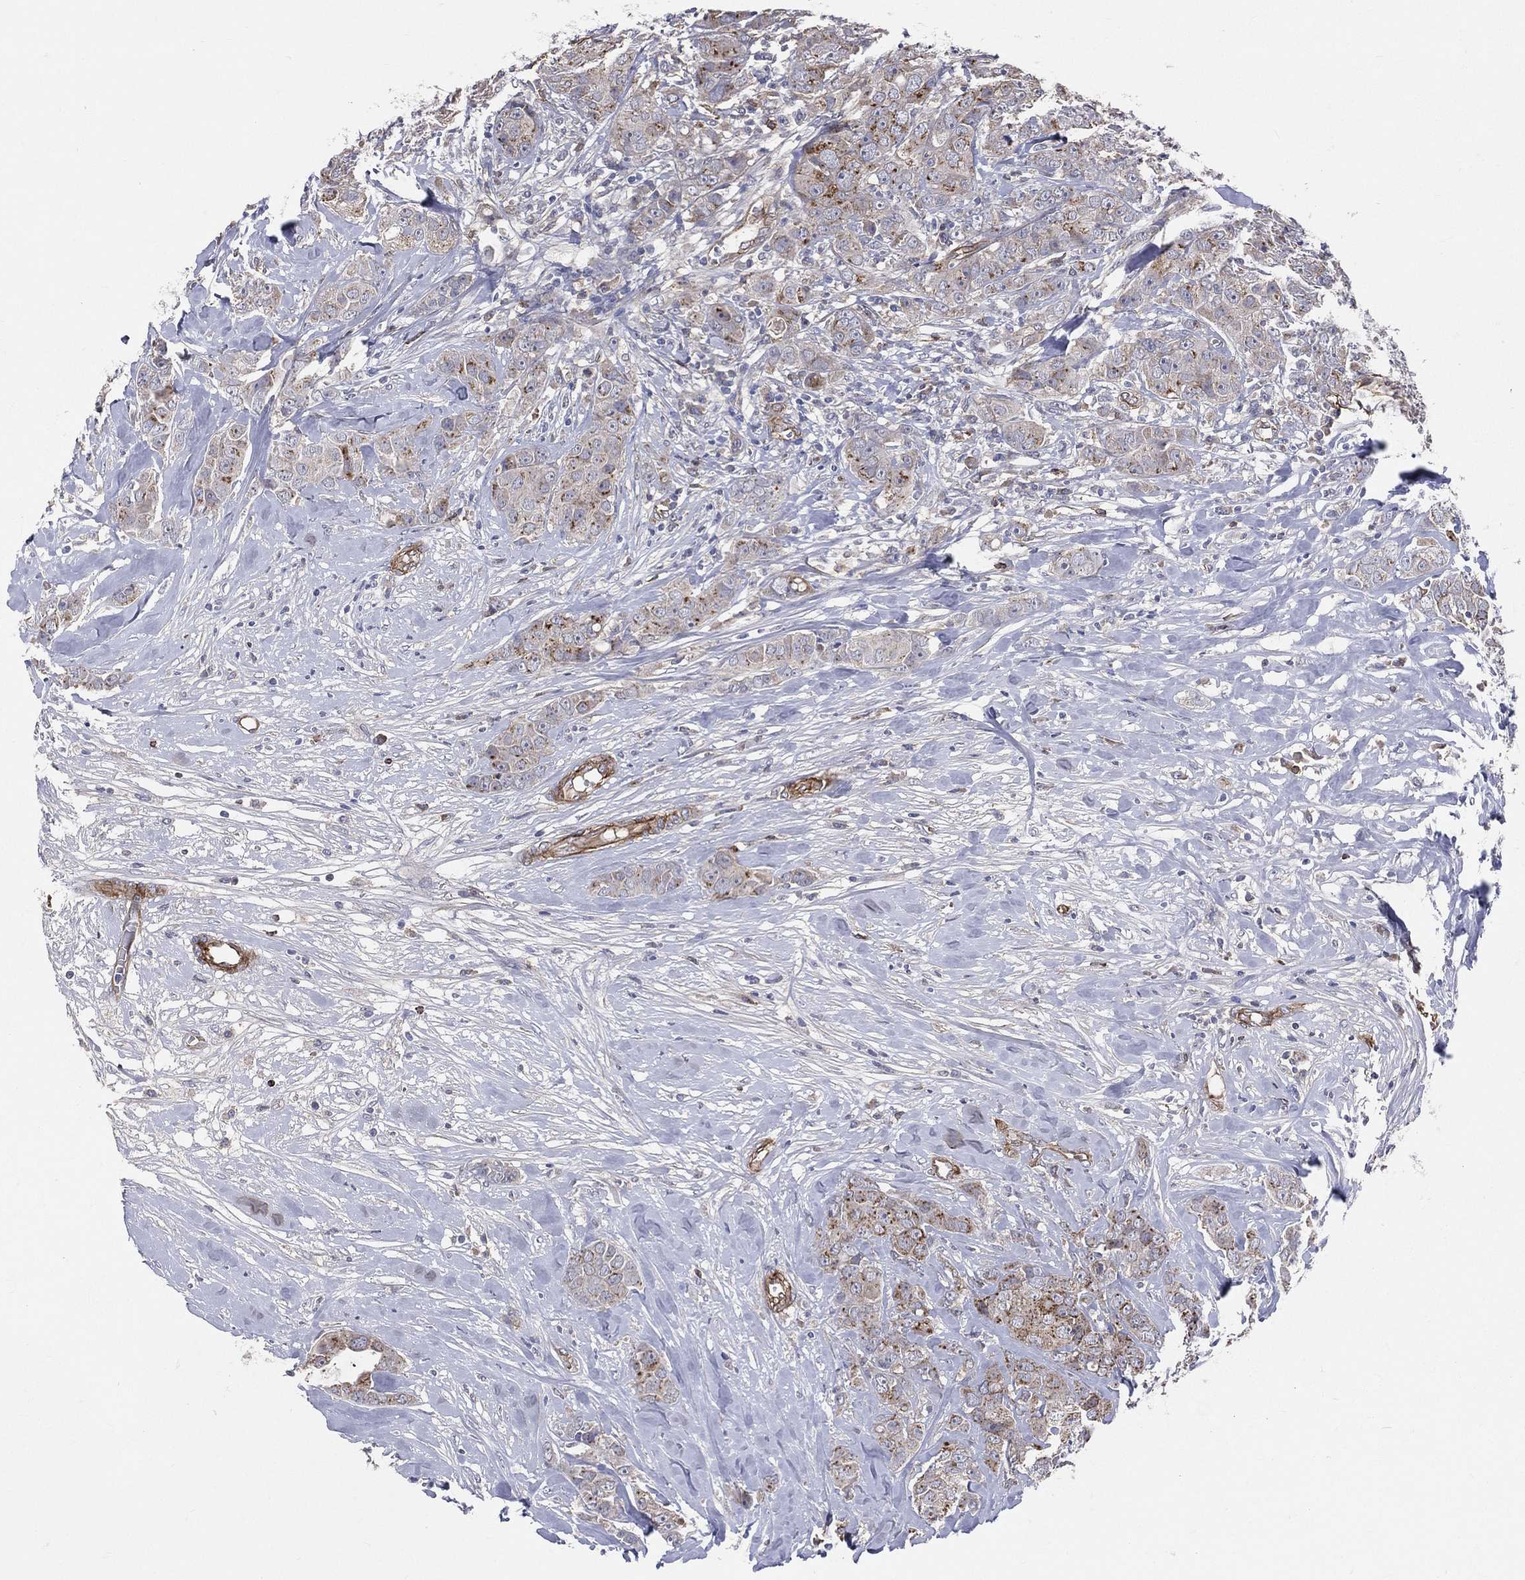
{"staining": {"intensity": "moderate", "quantity": "<25%", "location": "cytoplasmic/membranous"}, "tissue": "breast cancer", "cell_type": "Tumor cells", "image_type": "cancer", "snomed": [{"axis": "morphology", "description": "Duct carcinoma"}, {"axis": "topography", "description": "Breast"}], "caption": "Breast infiltrating ductal carcinoma tissue demonstrates moderate cytoplasmic/membranous expression in about <25% of tumor cells, visualized by immunohistochemistry.", "gene": "ENTPD1", "patient": {"sex": "female", "age": 43}}